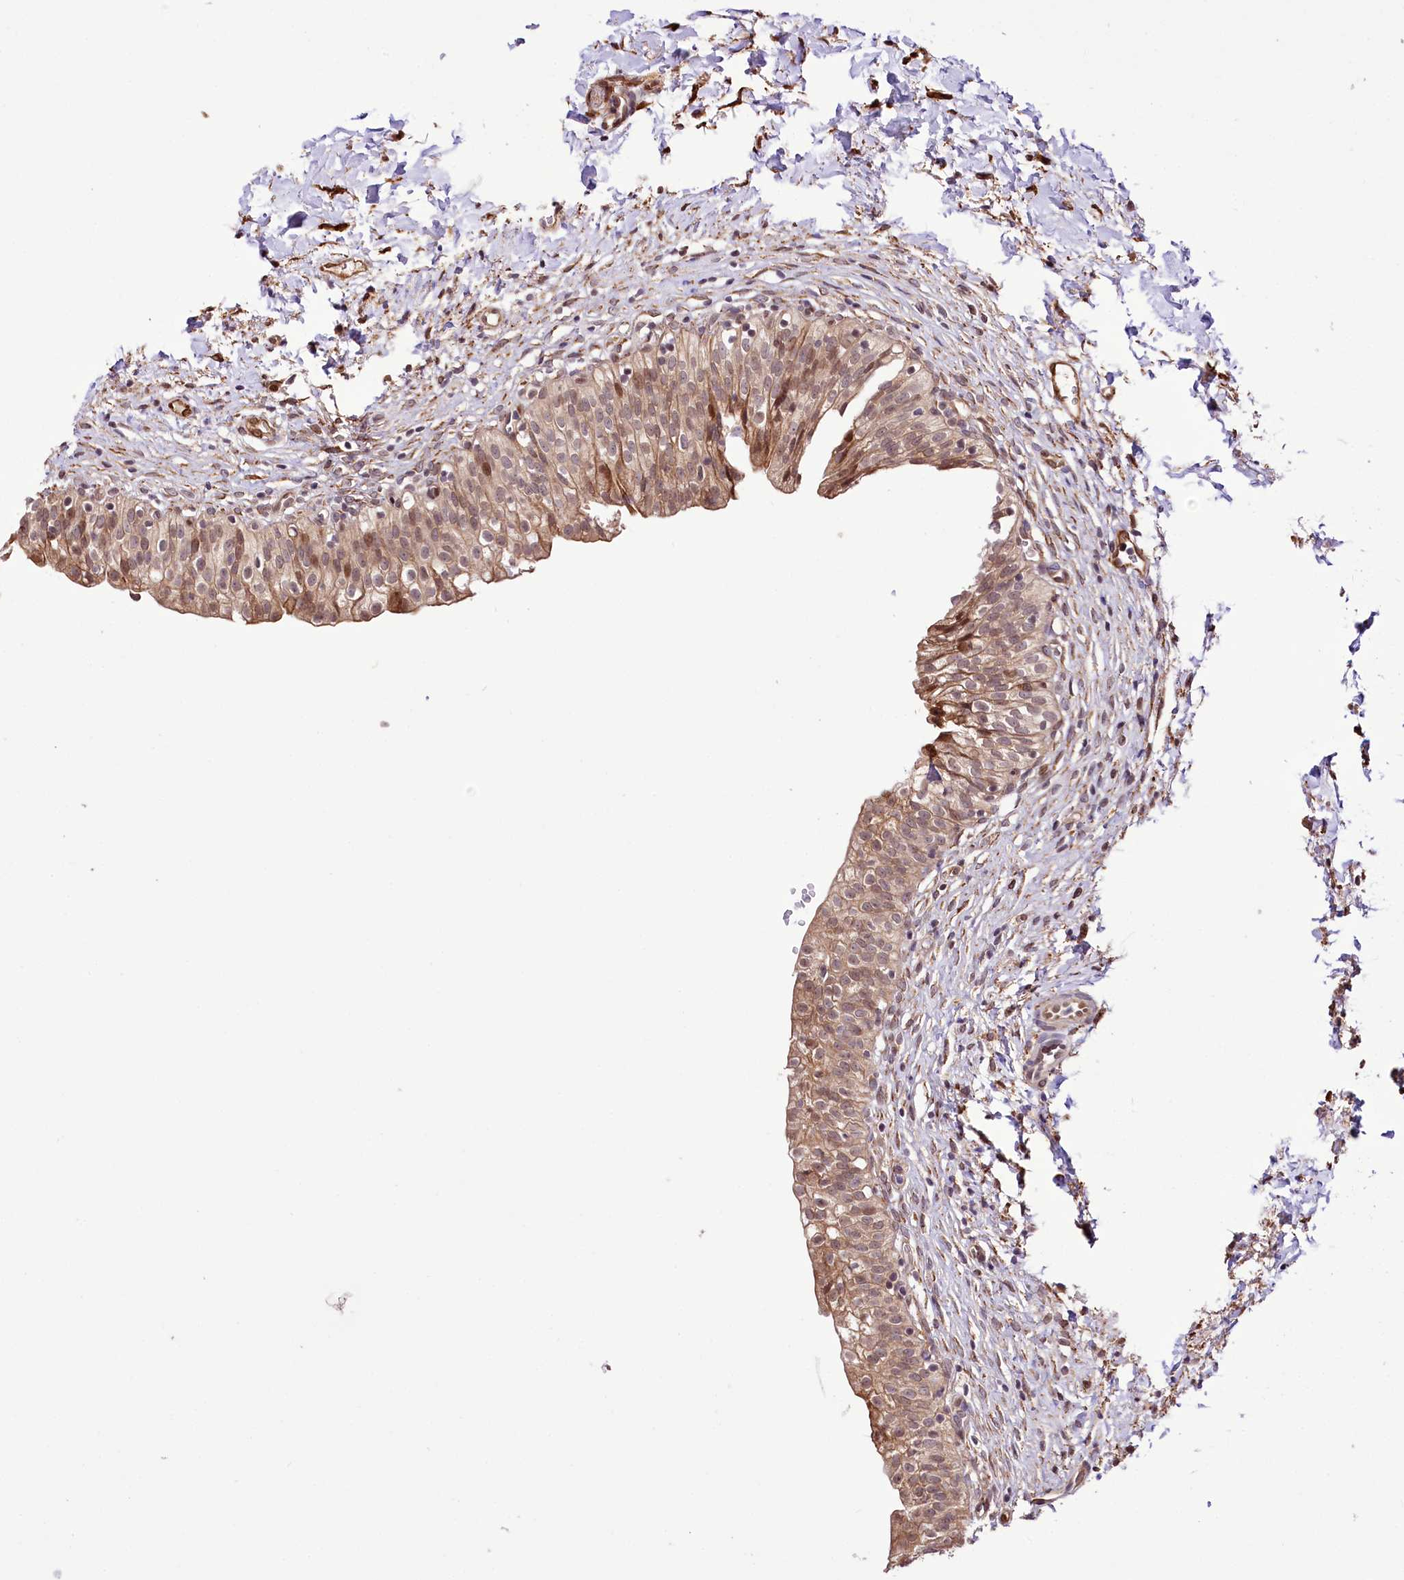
{"staining": {"intensity": "moderate", "quantity": ">75%", "location": "cytoplasmic/membranous"}, "tissue": "urinary bladder", "cell_type": "Urothelial cells", "image_type": "normal", "snomed": [{"axis": "morphology", "description": "Normal tissue, NOS"}, {"axis": "topography", "description": "Urinary bladder"}], "caption": "IHC of benign urinary bladder displays medium levels of moderate cytoplasmic/membranous expression in approximately >75% of urothelial cells. The protein is shown in brown color, while the nuclei are stained blue.", "gene": "CUTC", "patient": {"sex": "male", "age": 55}}